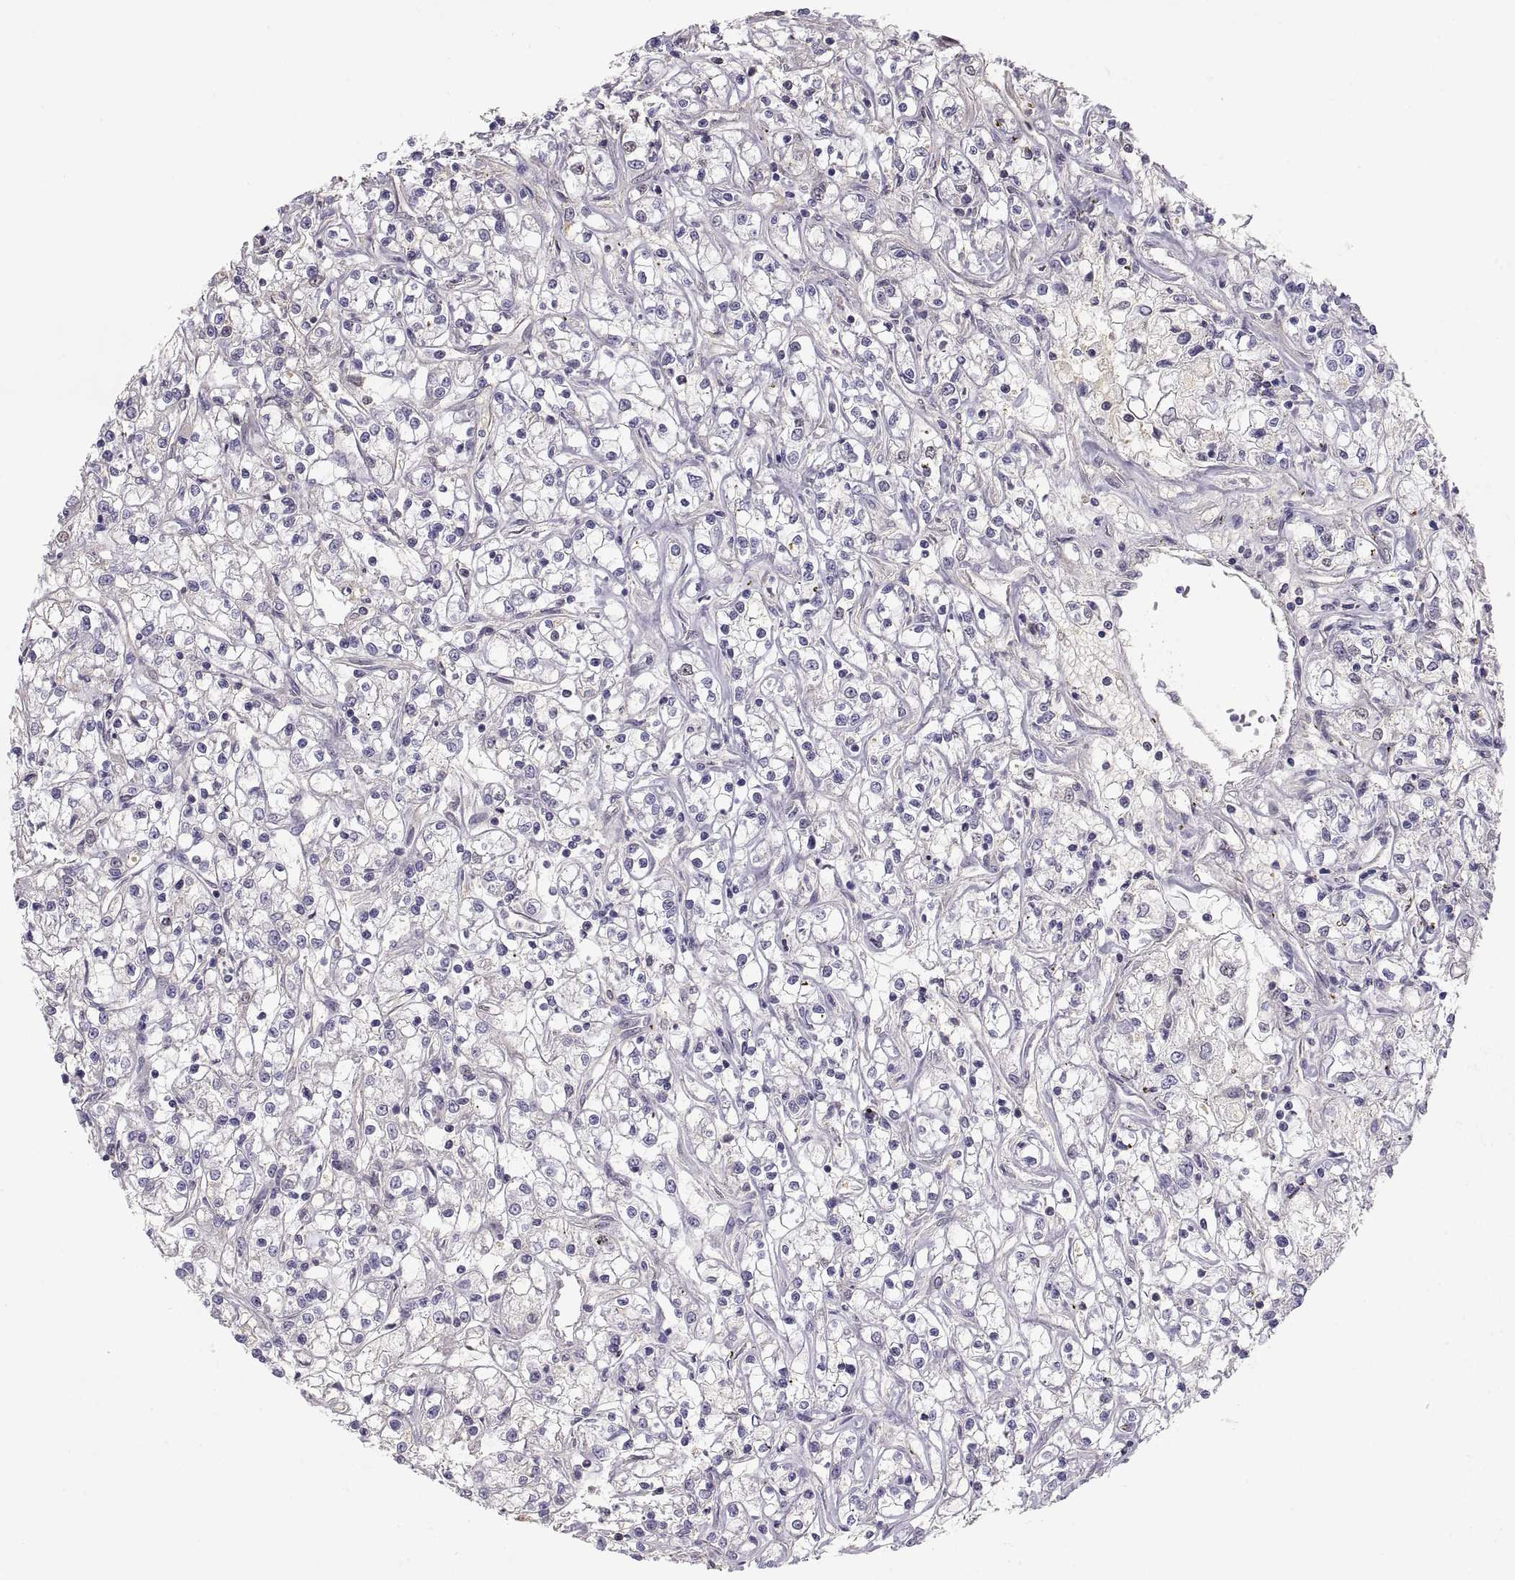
{"staining": {"intensity": "negative", "quantity": "none", "location": "none"}, "tissue": "renal cancer", "cell_type": "Tumor cells", "image_type": "cancer", "snomed": [{"axis": "morphology", "description": "Adenocarcinoma, NOS"}, {"axis": "topography", "description": "Kidney"}], "caption": "Renal adenocarcinoma stained for a protein using IHC displays no staining tumor cells.", "gene": "MAGEB2", "patient": {"sex": "female", "age": 59}}